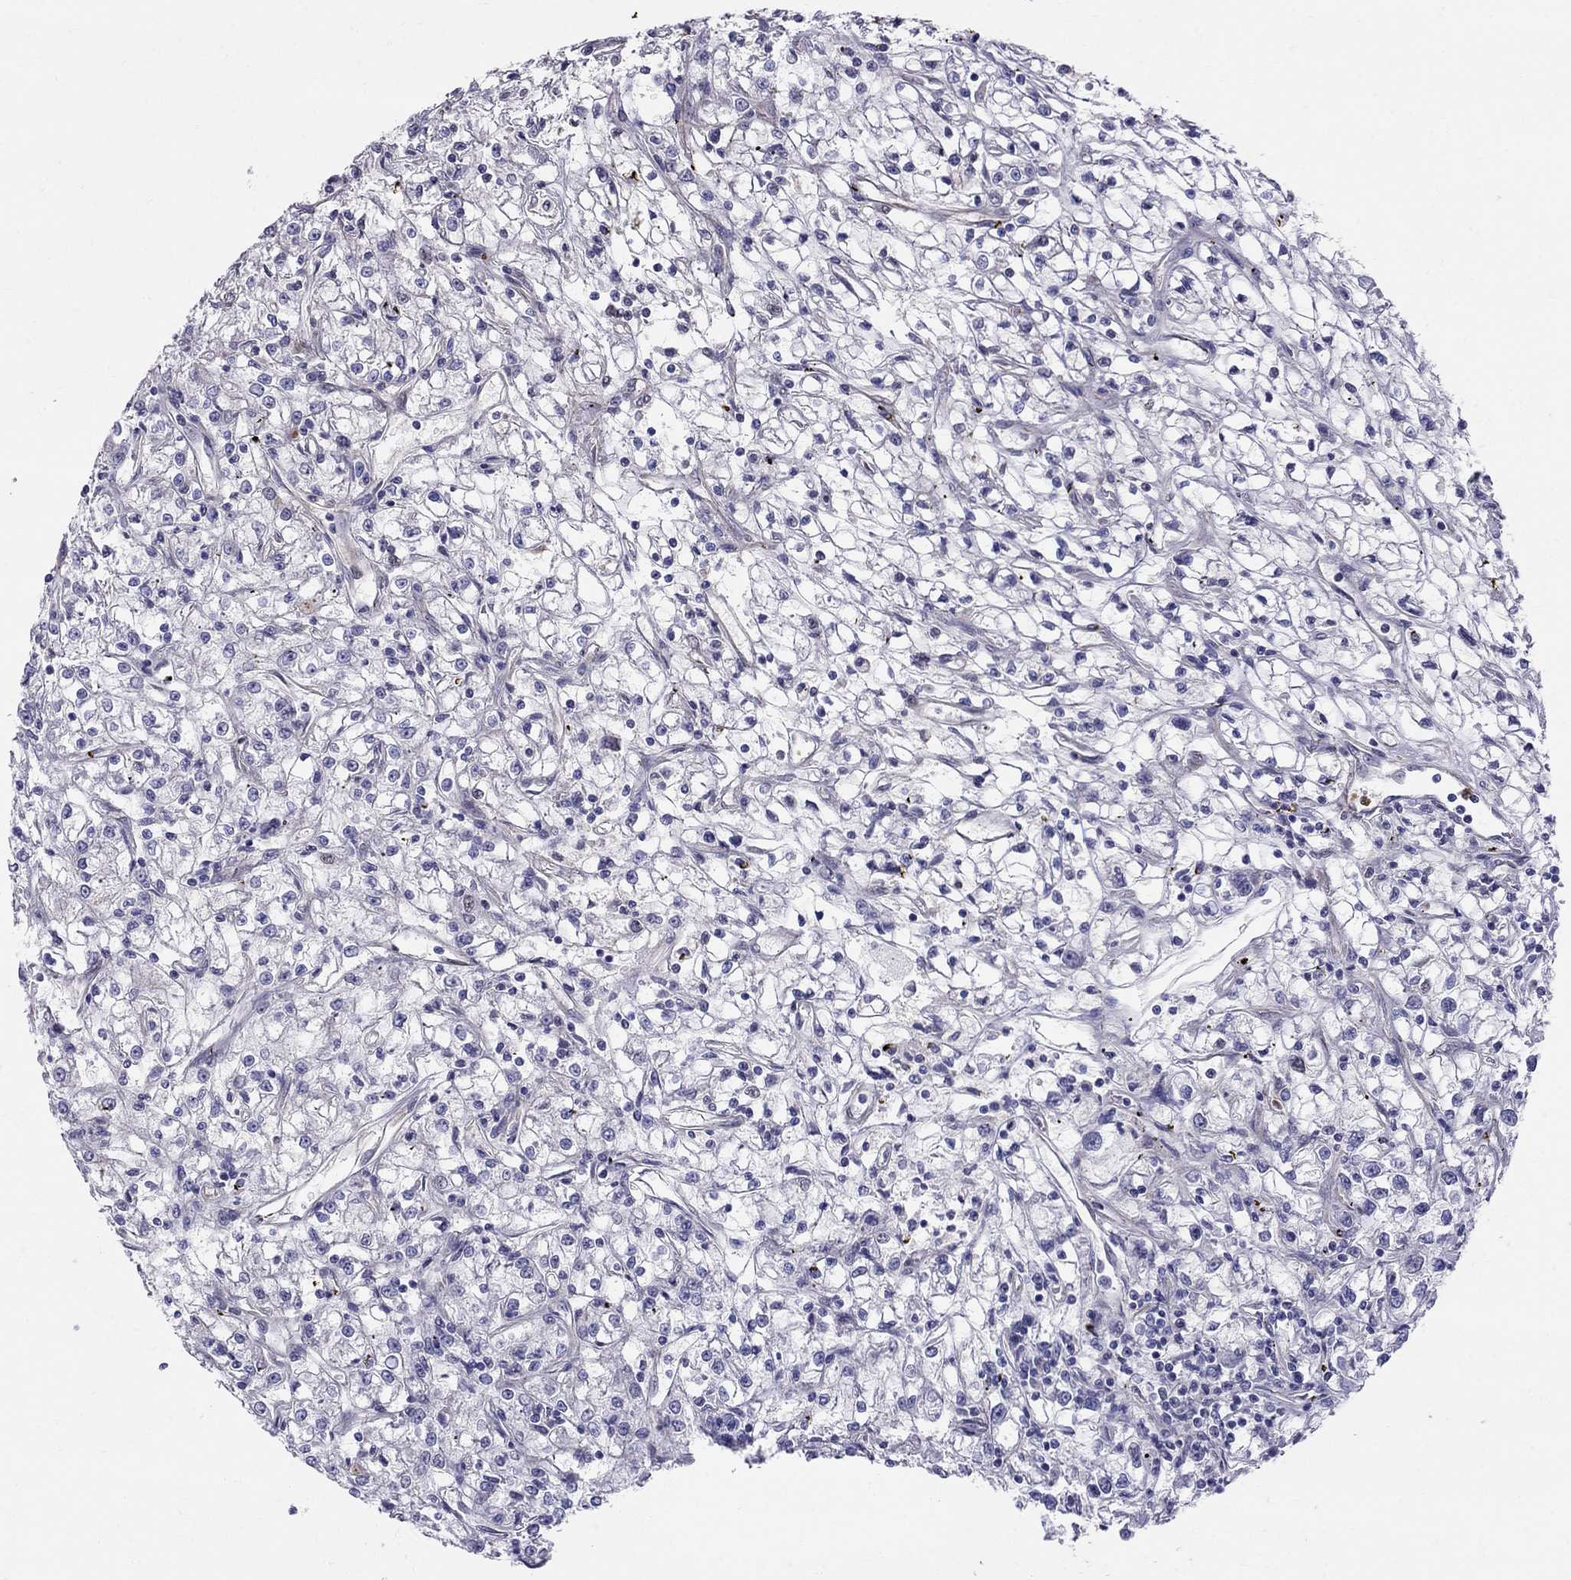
{"staining": {"intensity": "negative", "quantity": "none", "location": "none"}, "tissue": "renal cancer", "cell_type": "Tumor cells", "image_type": "cancer", "snomed": [{"axis": "morphology", "description": "Adenocarcinoma, NOS"}, {"axis": "topography", "description": "Kidney"}], "caption": "Immunohistochemical staining of renal adenocarcinoma displays no significant positivity in tumor cells.", "gene": "SPINT4", "patient": {"sex": "female", "age": 59}}